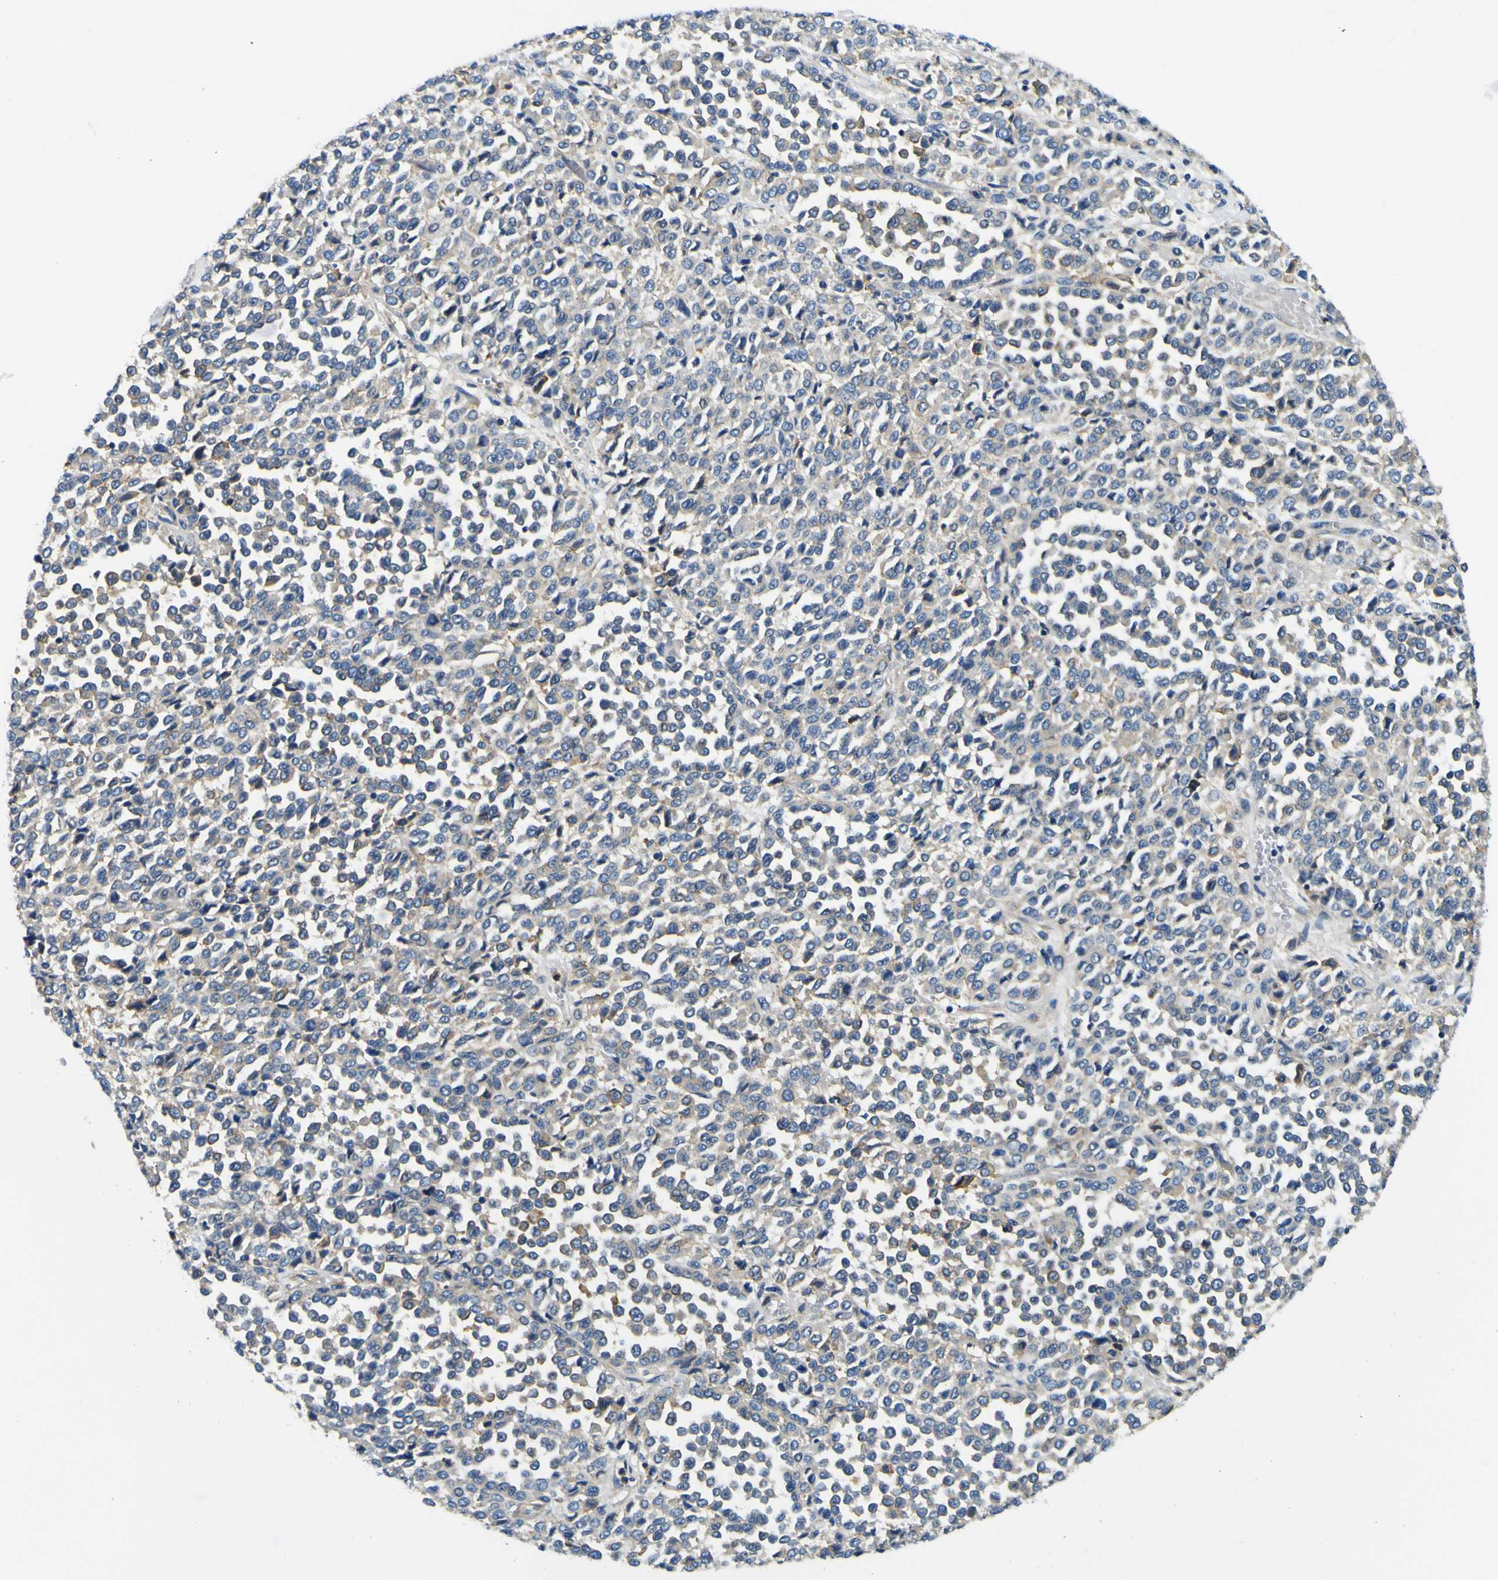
{"staining": {"intensity": "weak", "quantity": ">75%", "location": "cytoplasmic/membranous"}, "tissue": "melanoma", "cell_type": "Tumor cells", "image_type": "cancer", "snomed": [{"axis": "morphology", "description": "Malignant melanoma, Metastatic site"}, {"axis": "topography", "description": "Pancreas"}], "caption": "Immunohistochemistry image of malignant melanoma (metastatic site) stained for a protein (brown), which displays low levels of weak cytoplasmic/membranous staining in approximately >75% of tumor cells.", "gene": "CLSTN1", "patient": {"sex": "female", "age": 30}}